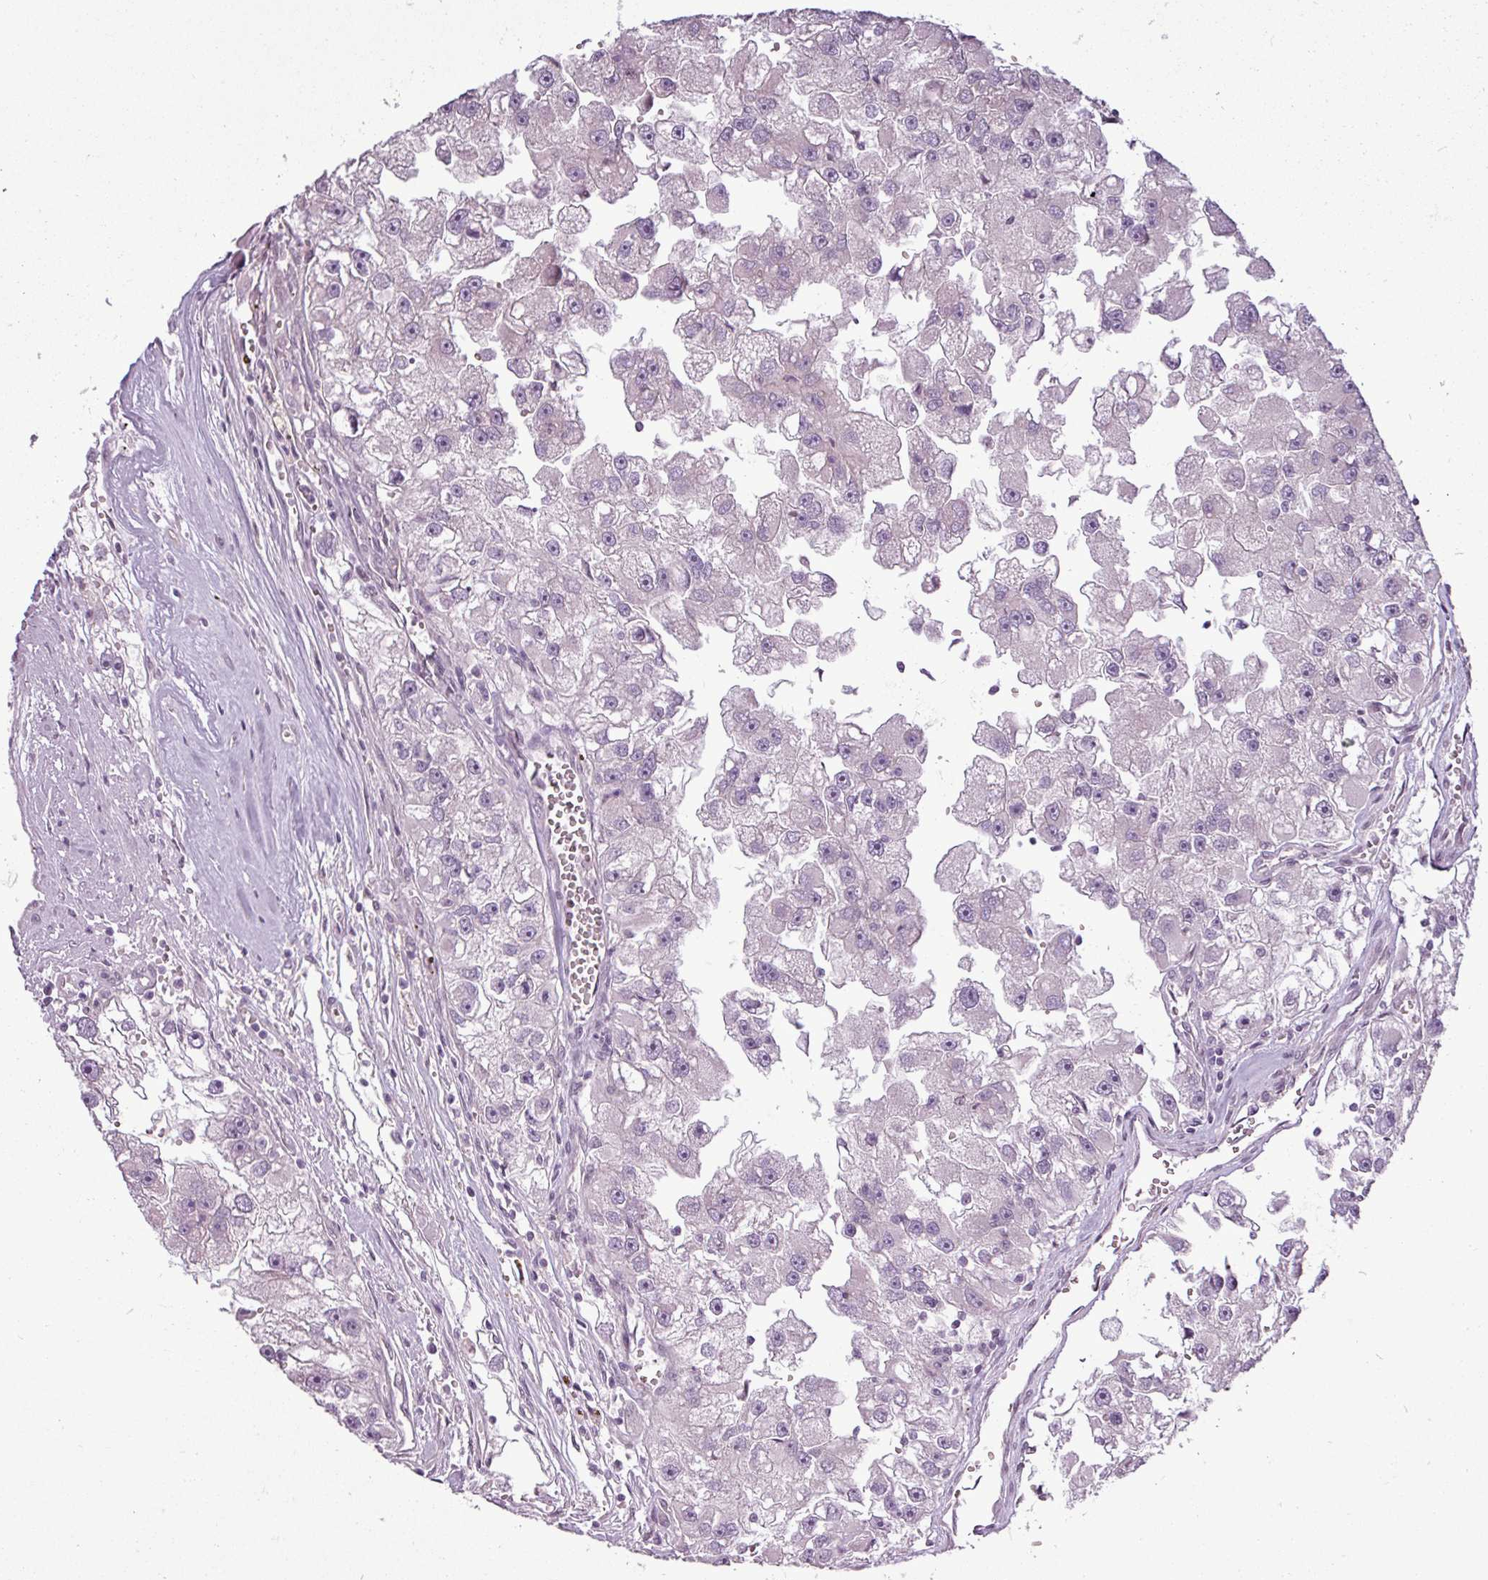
{"staining": {"intensity": "negative", "quantity": "none", "location": "none"}, "tissue": "renal cancer", "cell_type": "Tumor cells", "image_type": "cancer", "snomed": [{"axis": "morphology", "description": "Adenocarcinoma, NOS"}, {"axis": "topography", "description": "Kidney"}], "caption": "This is a histopathology image of IHC staining of adenocarcinoma (renal), which shows no expression in tumor cells.", "gene": "GPT2", "patient": {"sex": "male", "age": 63}}